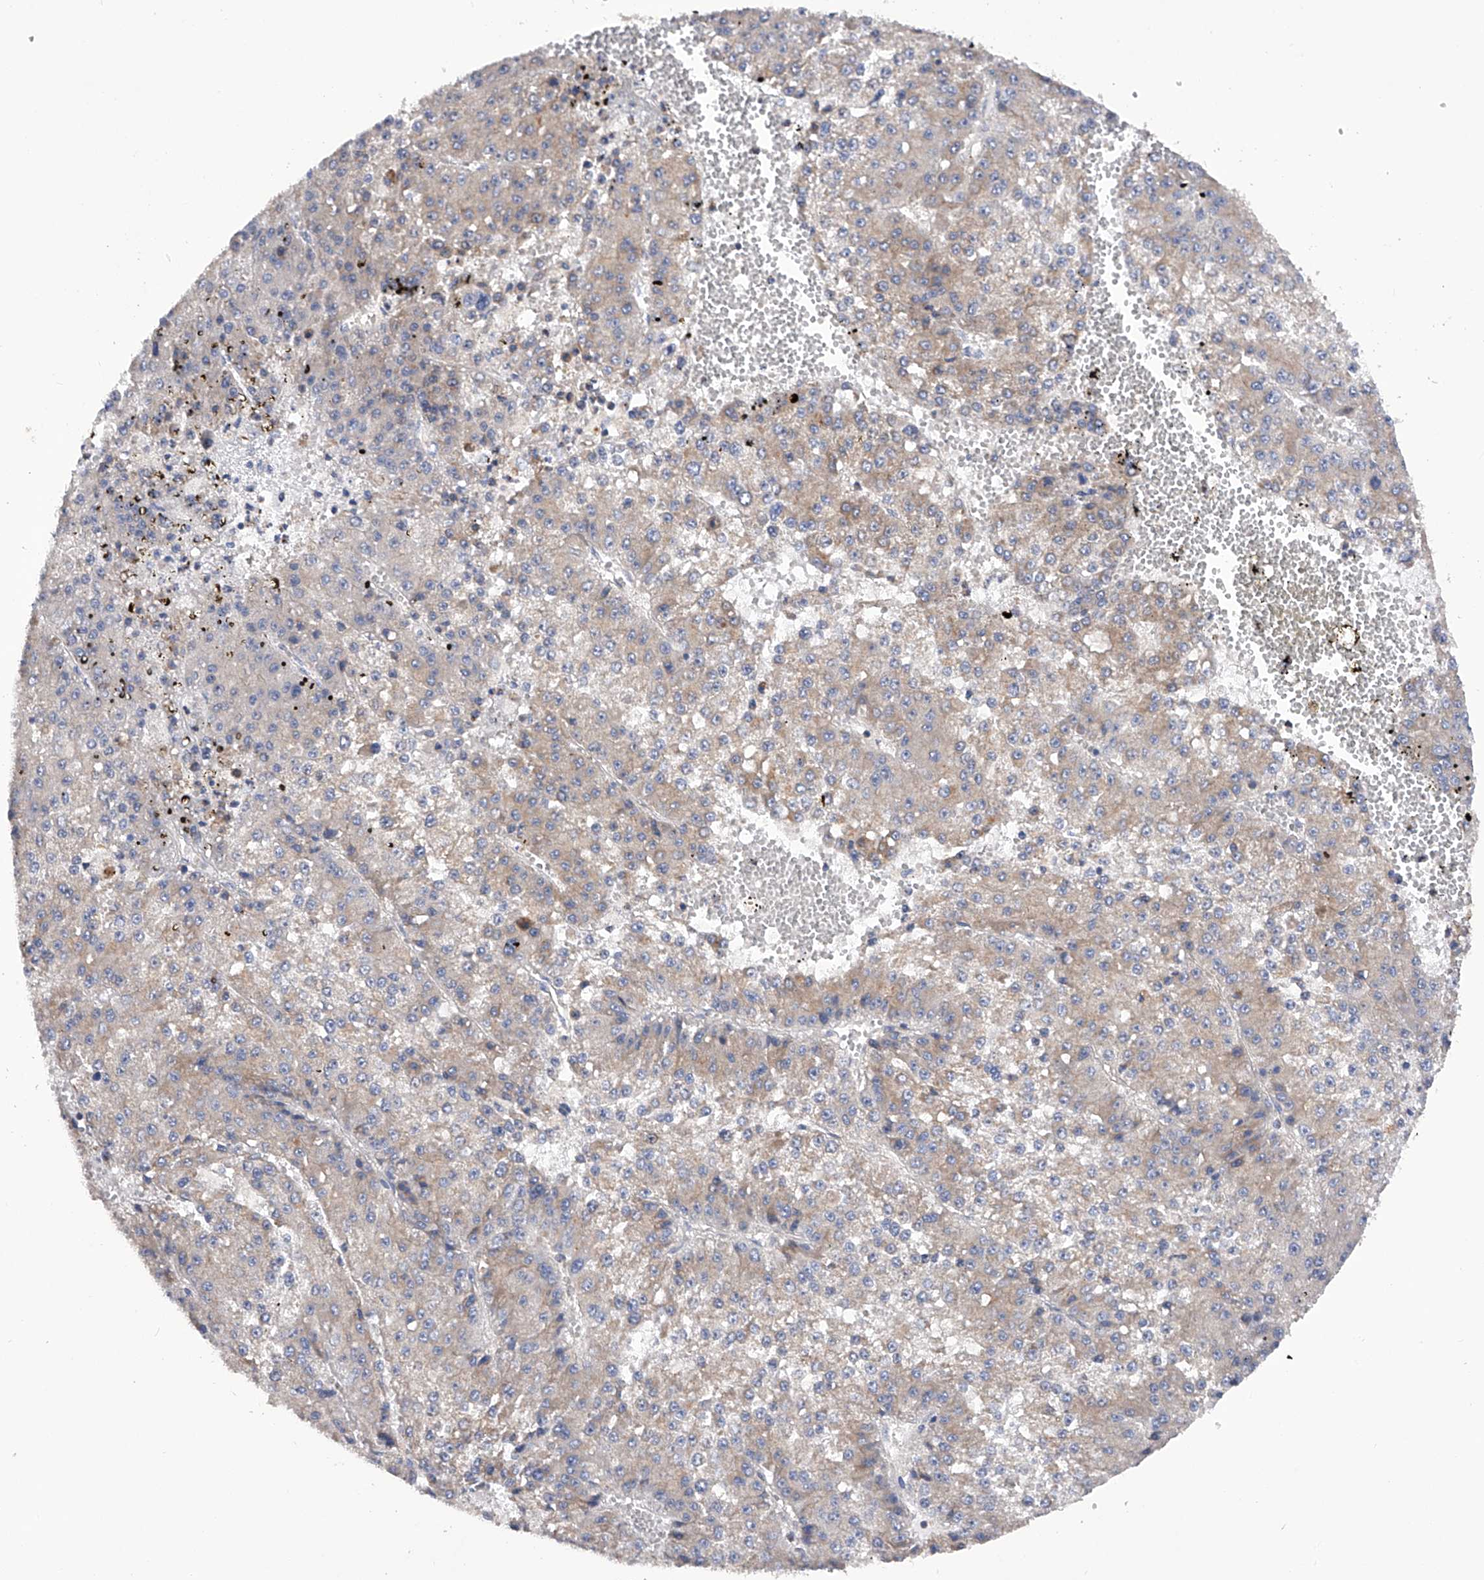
{"staining": {"intensity": "weak", "quantity": ">75%", "location": "cytoplasmic/membranous"}, "tissue": "liver cancer", "cell_type": "Tumor cells", "image_type": "cancer", "snomed": [{"axis": "morphology", "description": "Carcinoma, Hepatocellular, NOS"}, {"axis": "topography", "description": "Liver"}], "caption": "Hepatocellular carcinoma (liver) tissue demonstrates weak cytoplasmic/membranous positivity in approximately >75% of tumor cells, visualized by immunohistochemistry.", "gene": "MLYCD", "patient": {"sex": "female", "age": 73}}